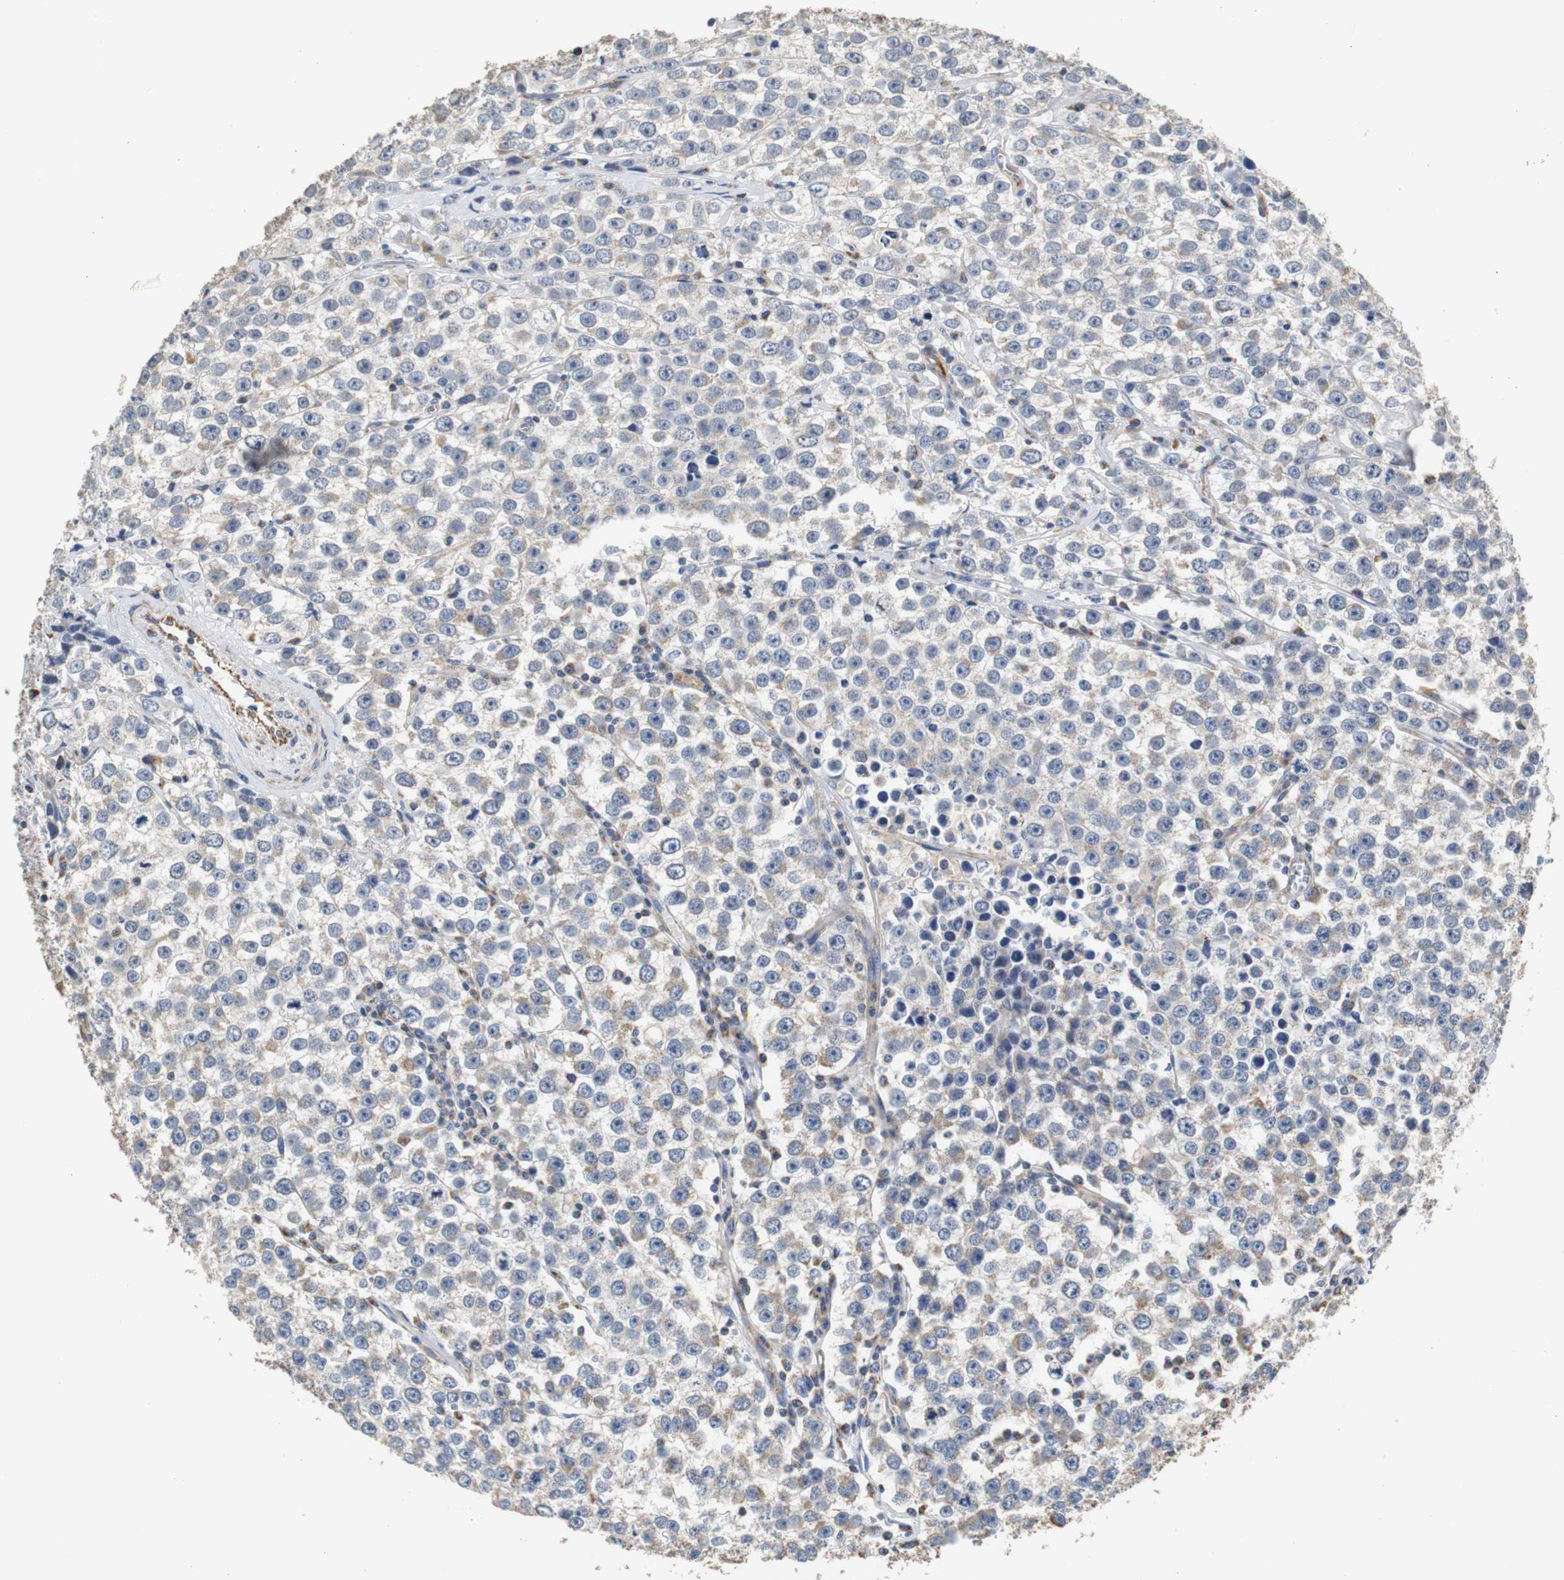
{"staining": {"intensity": "weak", "quantity": "25%-75%", "location": "cytoplasmic/membranous"}, "tissue": "testis cancer", "cell_type": "Tumor cells", "image_type": "cancer", "snomed": [{"axis": "morphology", "description": "Seminoma, NOS"}, {"axis": "morphology", "description": "Carcinoma, Embryonal, NOS"}, {"axis": "topography", "description": "Testis"}], "caption": "Seminoma (testis) tissue reveals weak cytoplasmic/membranous positivity in about 25%-75% of tumor cells, visualized by immunohistochemistry. The staining was performed using DAB (3,3'-diaminobenzidine), with brown indicating positive protein expression. Nuclei are stained blue with hematoxylin.", "gene": "PCK1", "patient": {"sex": "male", "age": 52}}